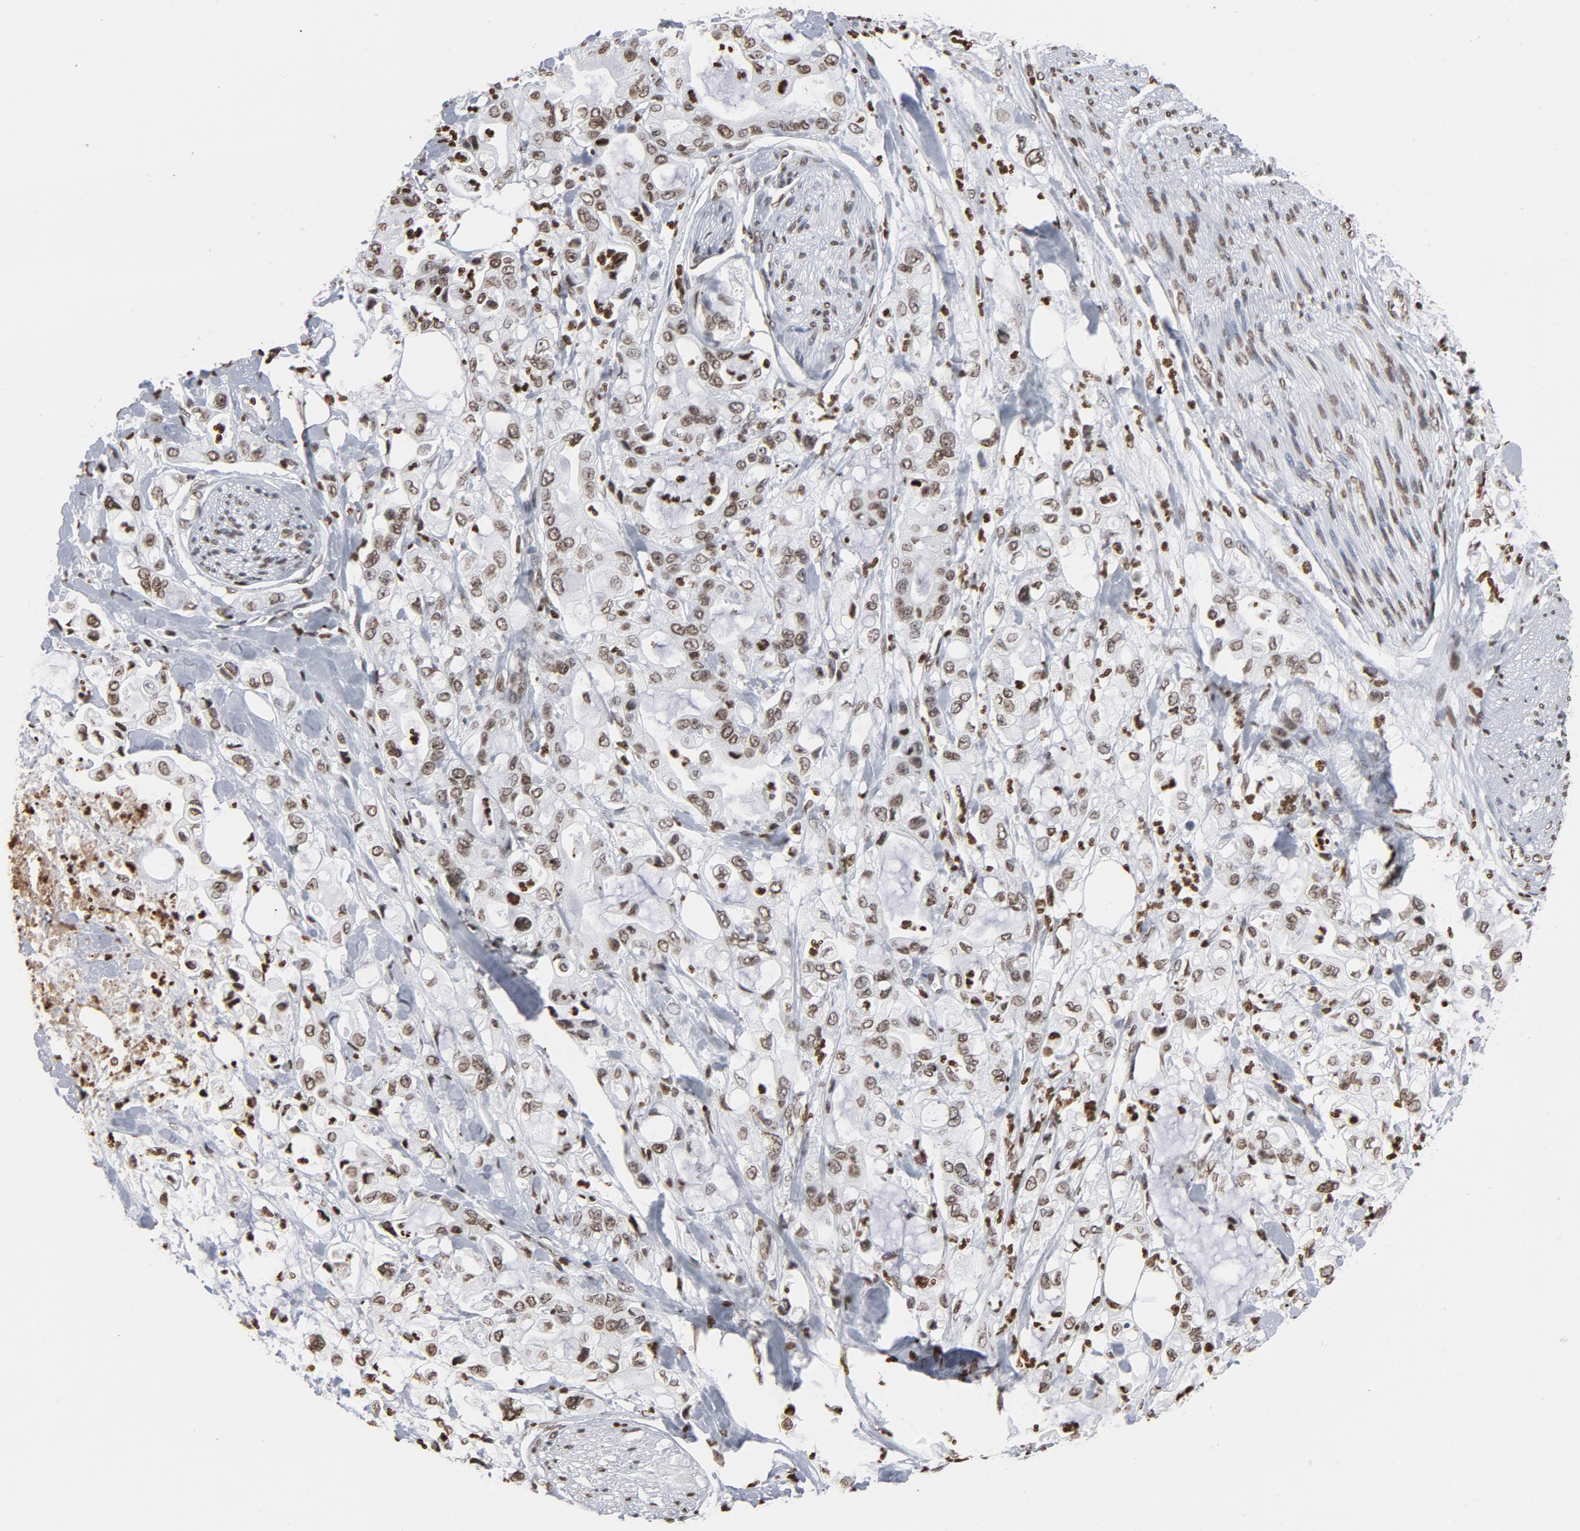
{"staining": {"intensity": "weak", "quantity": ">75%", "location": "nuclear"}, "tissue": "pancreatic cancer", "cell_type": "Tumor cells", "image_type": "cancer", "snomed": [{"axis": "morphology", "description": "Adenocarcinoma, NOS"}, {"axis": "topography", "description": "Pancreas"}], "caption": "A high-resolution image shows IHC staining of pancreatic cancer, which demonstrates weak nuclear staining in approximately >75% of tumor cells.", "gene": "H2AC12", "patient": {"sex": "male", "age": 70}}